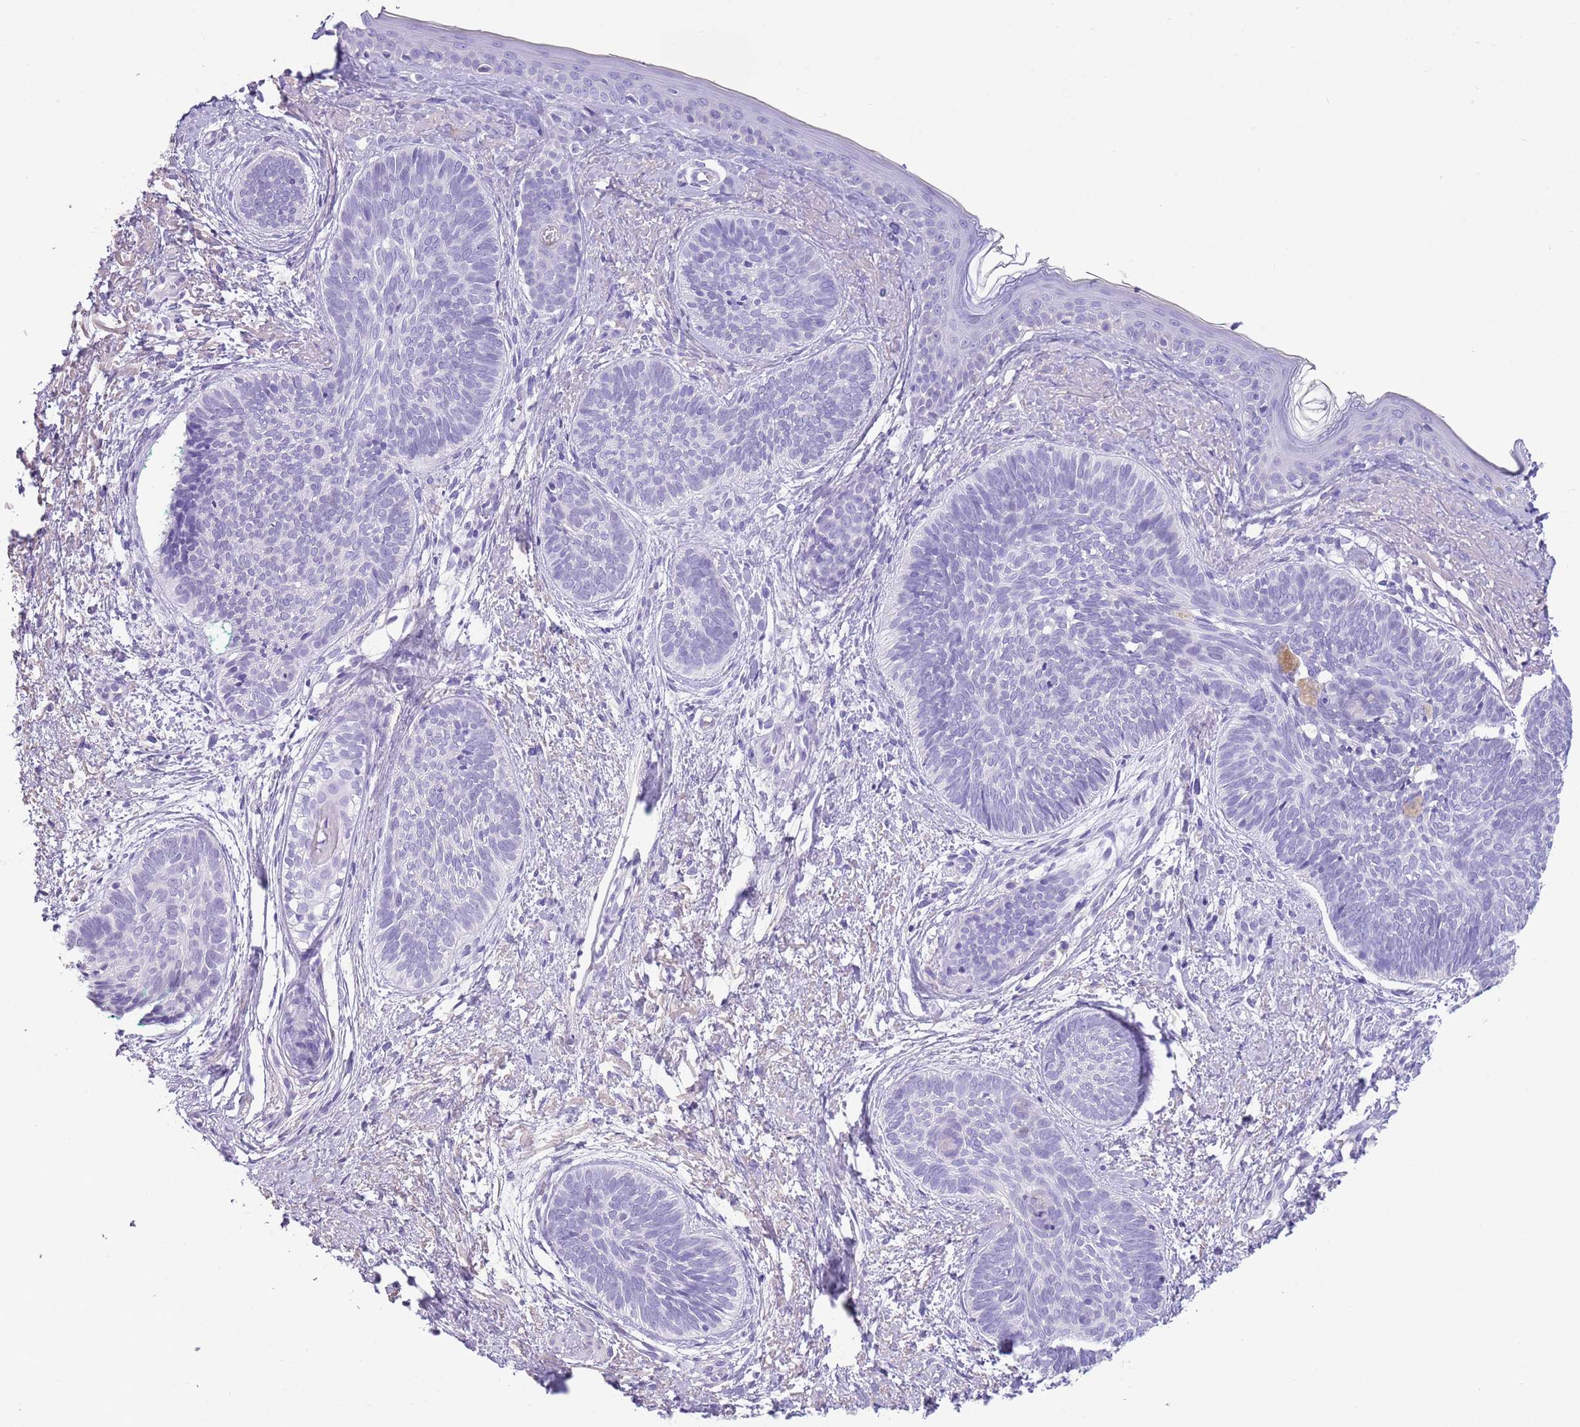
{"staining": {"intensity": "negative", "quantity": "none", "location": "none"}, "tissue": "skin cancer", "cell_type": "Tumor cells", "image_type": "cancer", "snomed": [{"axis": "morphology", "description": "Basal cell carcinoma"}, {"axis": "topography", "description": "Skin"}], "caption": "Immunohistochemistry (IHC) micrograph of skin cancer (basal cell carcinoma) stained for a protein (brown), which demonstrates no expression in tumor cells.", "gene": "TOX2", "patient": {"sex": "female", "age": 81}}